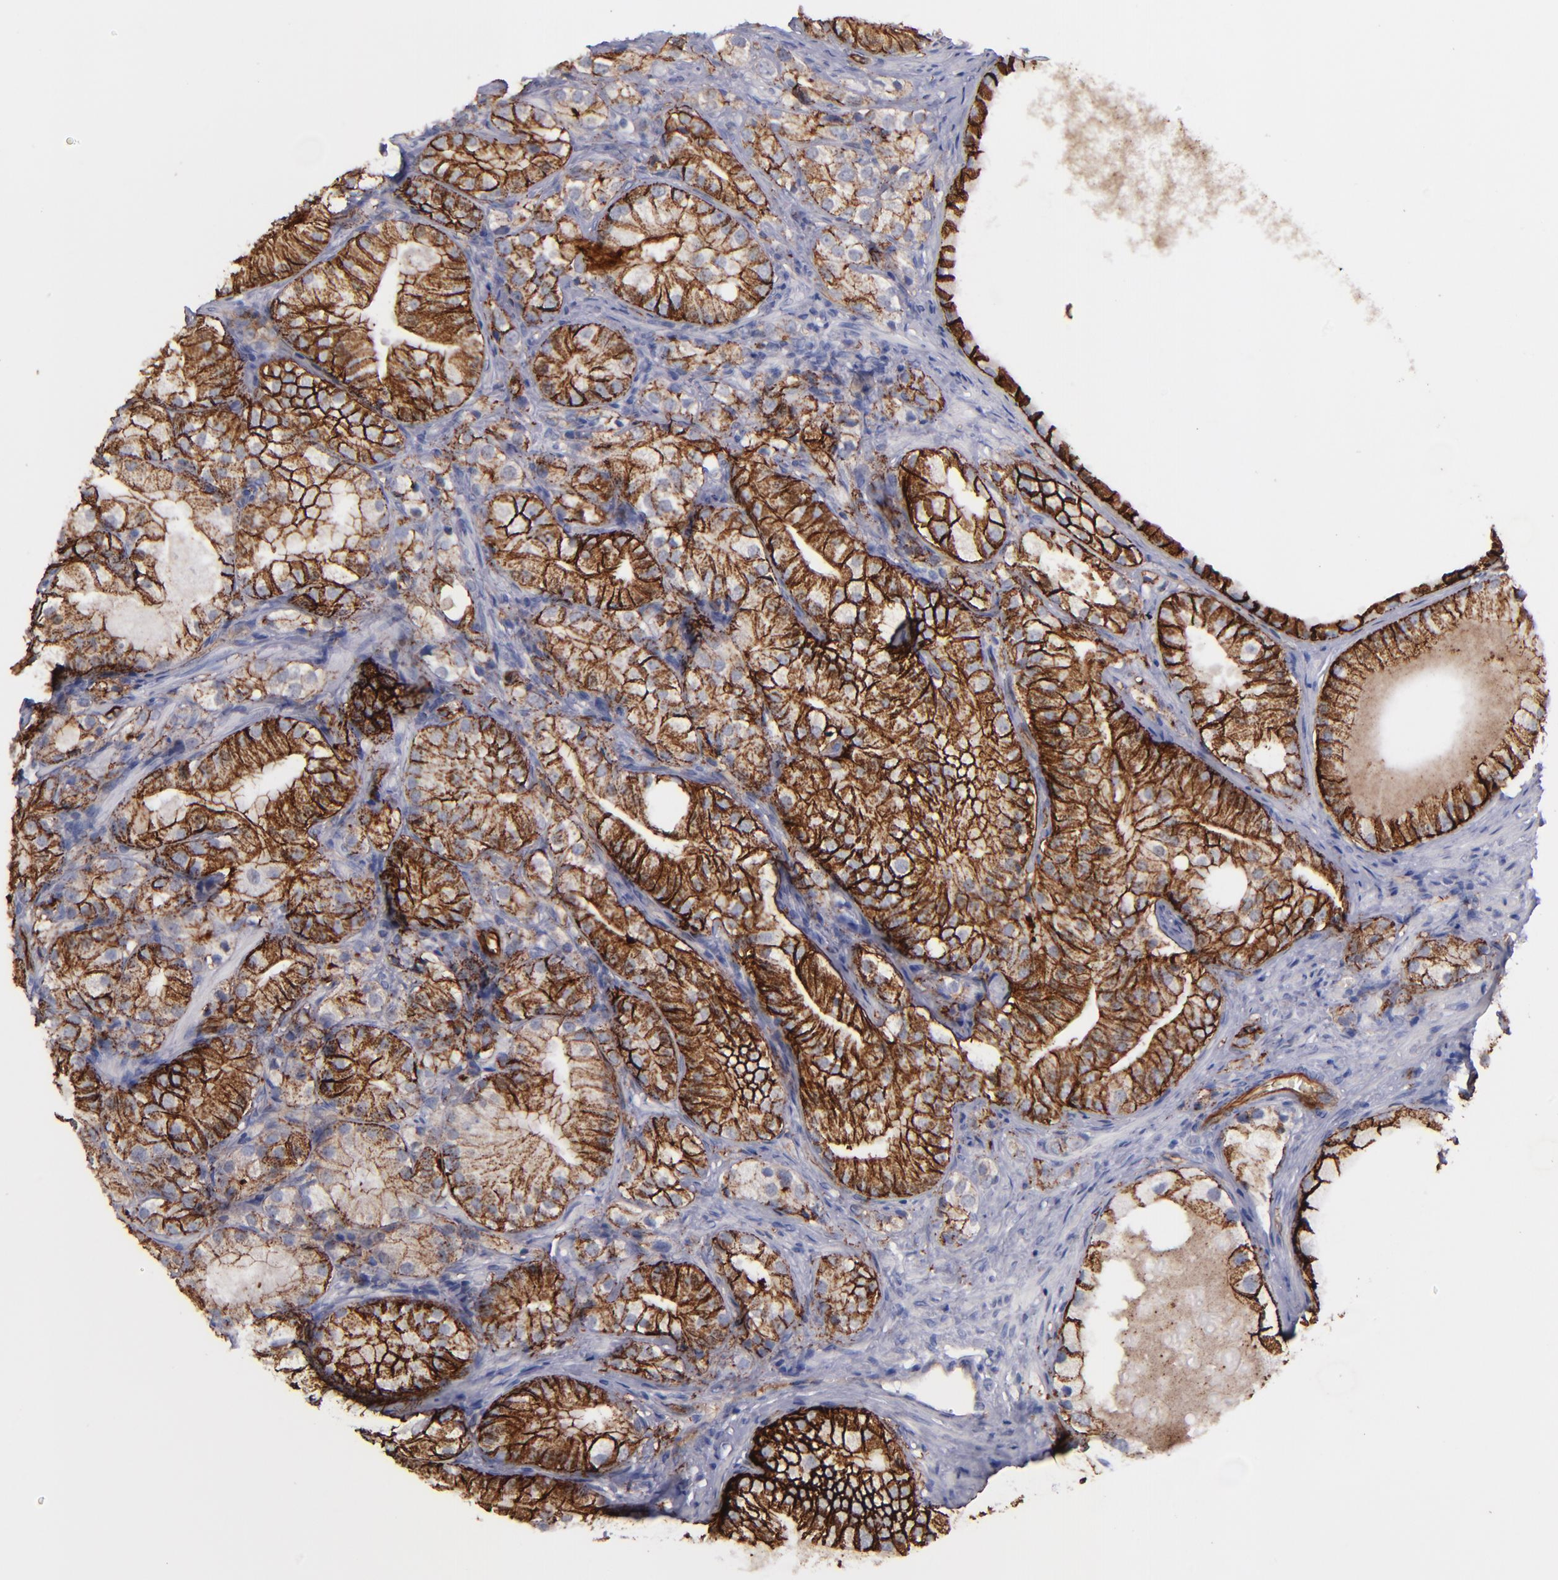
{"staining": {"intensity": "strong", "quantity": ">75%", "location": "cytoplasmic/membranous"}, "tissue": "prostate cancer", "cell_type": "Tumor cells", "image_type": "cancer", "snomed": [{"axis": "morphology", "description": "Adenocarcinoma, Low grade"}, {"axis": "topography", "description": "Prostate"}], "caption": "An image showing strong cytoplasmic/membranous expression in approximately >75% of tumor cells in prostate adenocarcinoma (low-grade), as visualized by brown immunohistochemical staining.", "gene": "CLDN5", "patient": {"sex": "male", "age": 69}}